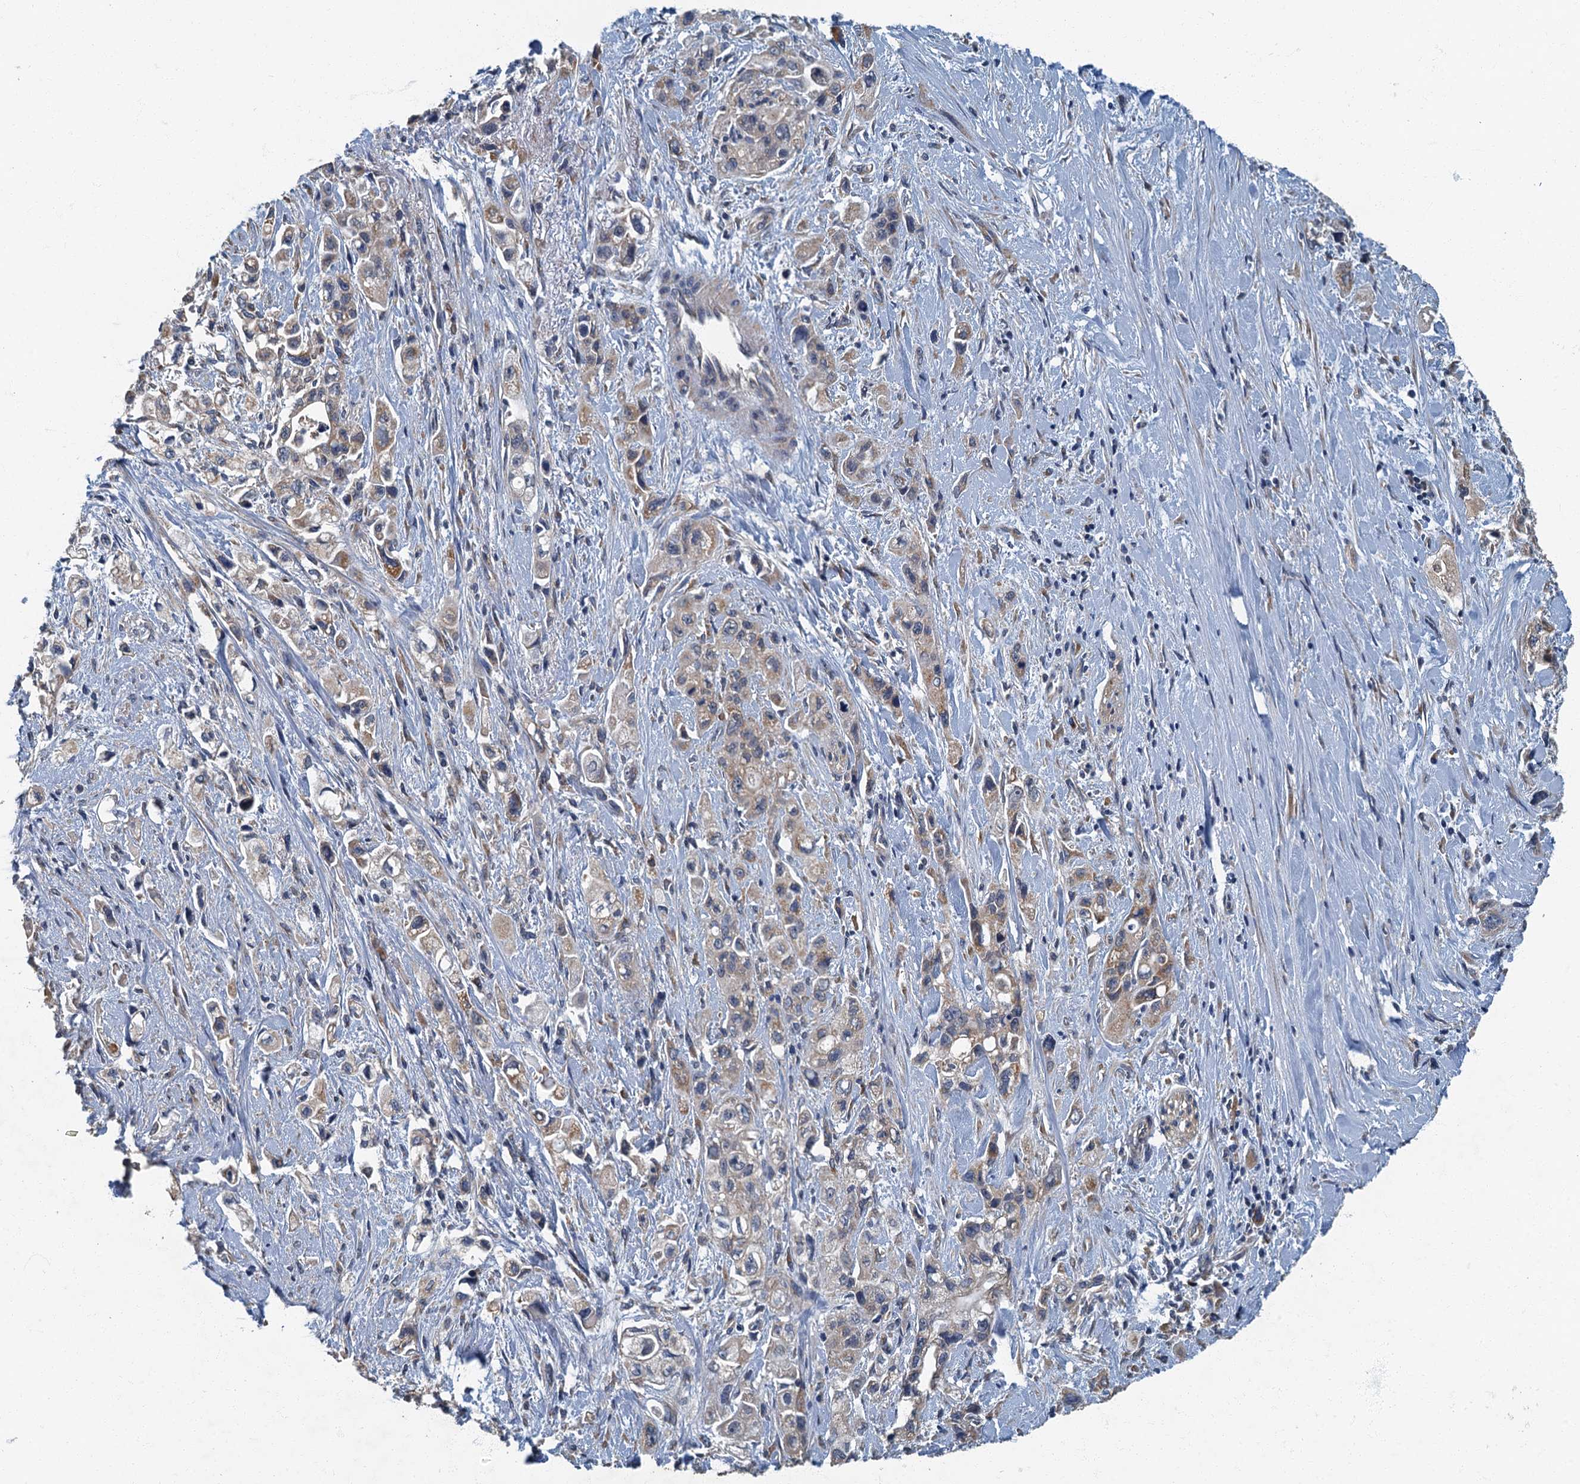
{"staining": {"intensity": "moderate", "quantity": "<25%", "location": "cytoplasmic/membranous"}, "tissue": "pancreatic cancer", "cell_type": "Tumor cells", "image_type": "cancer", "snomed": [{"axis": "morphology", "description": "Adenocarcinoma, NOS"}, {"axis": "topography", "description": "Pancreas"}], "caption": "Pancreatic cancer tissue exhibits moderate cytoplasmic/membranous positivity in approximately <25% of tumor cells, visualized by immunohistochemistry.", "gene": "DDX49", "patient": {"sex": "female", "age": 66}}